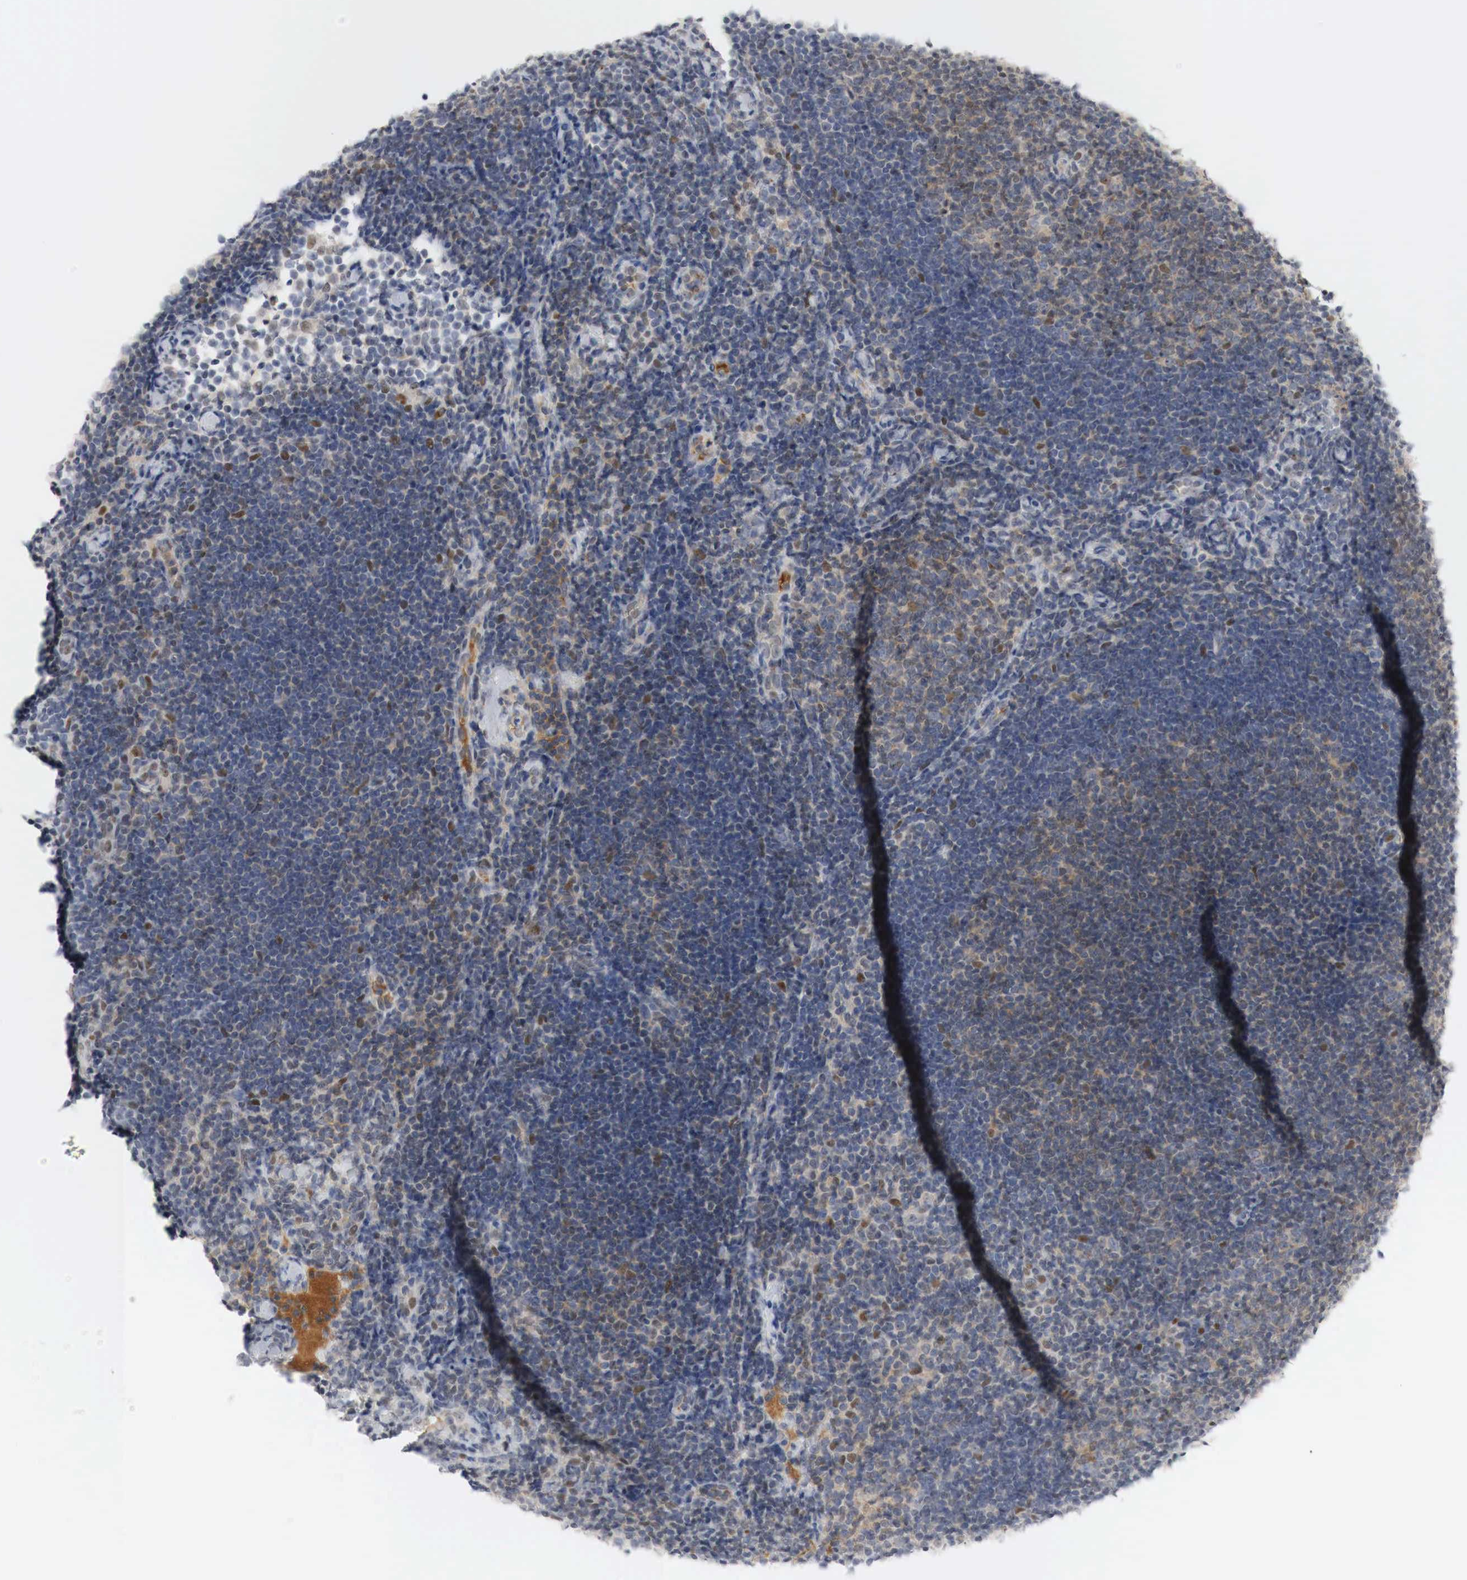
{"staining": {"intensity": "moderate", "quantity": "25%-75%", "location": "cytoplasmic/membranous,nuclear"}, "tissue": "lymphoma", "cell_type": "Tumor cells", "image_type": "cancer", "snomed": [{"axis": "morphology", "description": "Malignant lymphoma, non-Hodgkin's type, Low grade"}, {"axis": "topography", "description": "Lymph node"}], "caption": "High-power microscopy captured an immunohistochemistry photomicrograph of lymphoma, revealing moderate cytoplasmic/membranous and nuclear expression in about 25%-75% of tumor cells.", "gene": "MYC", "patient": {"sex": "male", "age": 49}}